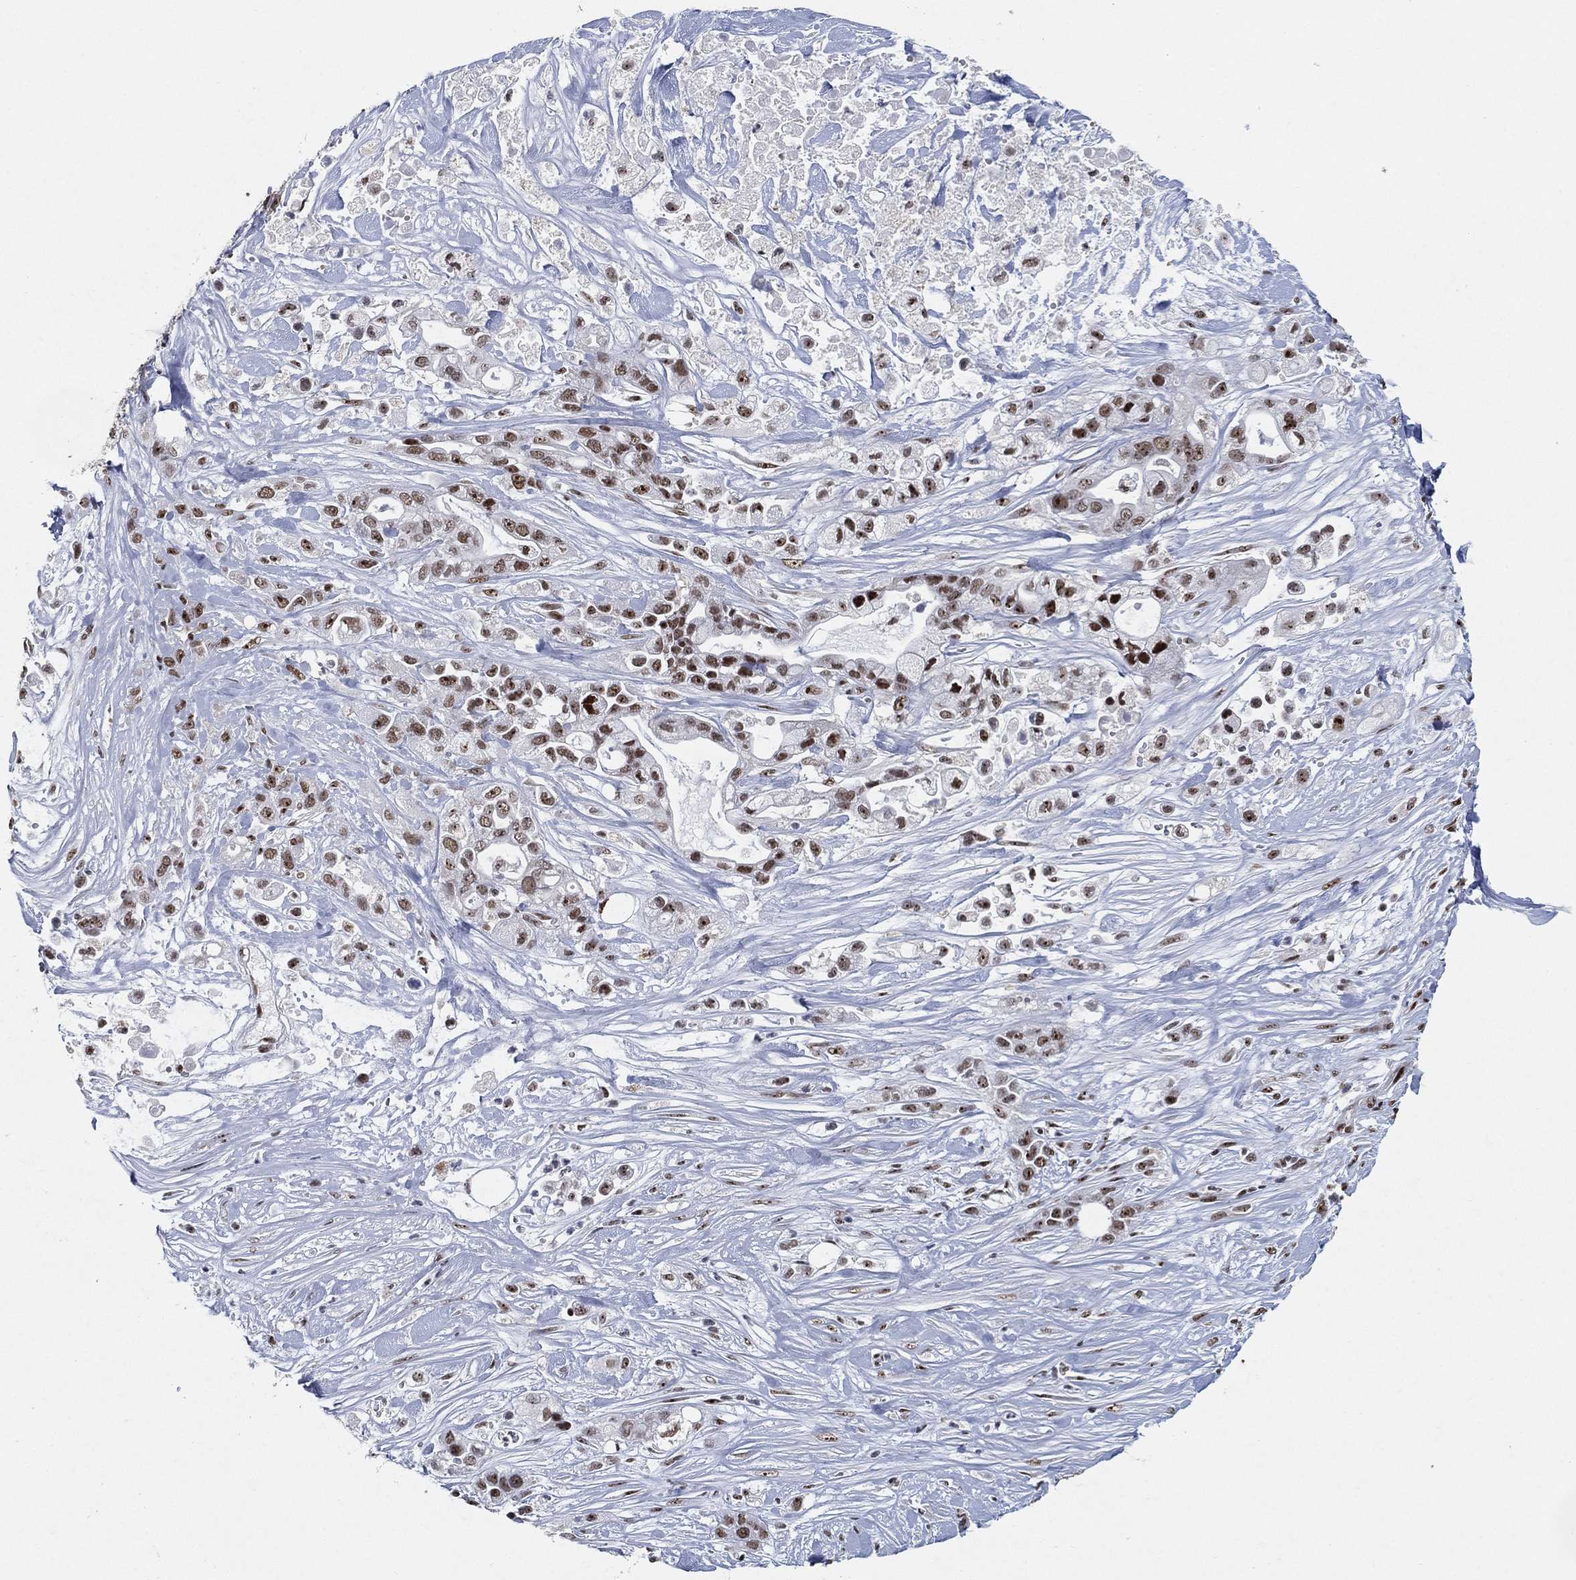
{"staining": {"intensity": "moderate", "quantity": "25%-75%", "location": "nuclear"}, "tissue": "pancreatic cancer", "cell_type": "Tumor cells", "image_type": "cancer", "snomed": [{"axis": "morphology", "description": "Adenocarcinoma, NOS"}, {"axis": "topography", "description": "Pancreas"}], "caption": "Immunohistochemistry of adenocarcinoma (pancreatic) demonstrates medium levels of moderate nuclear staining in approximately 25%-75% of tumor cells. The protein of interest is shown in brown color, while the nuclei are stained blue.", "gene": "DDX27", "patient": {"sex": "male", "age": 44}}